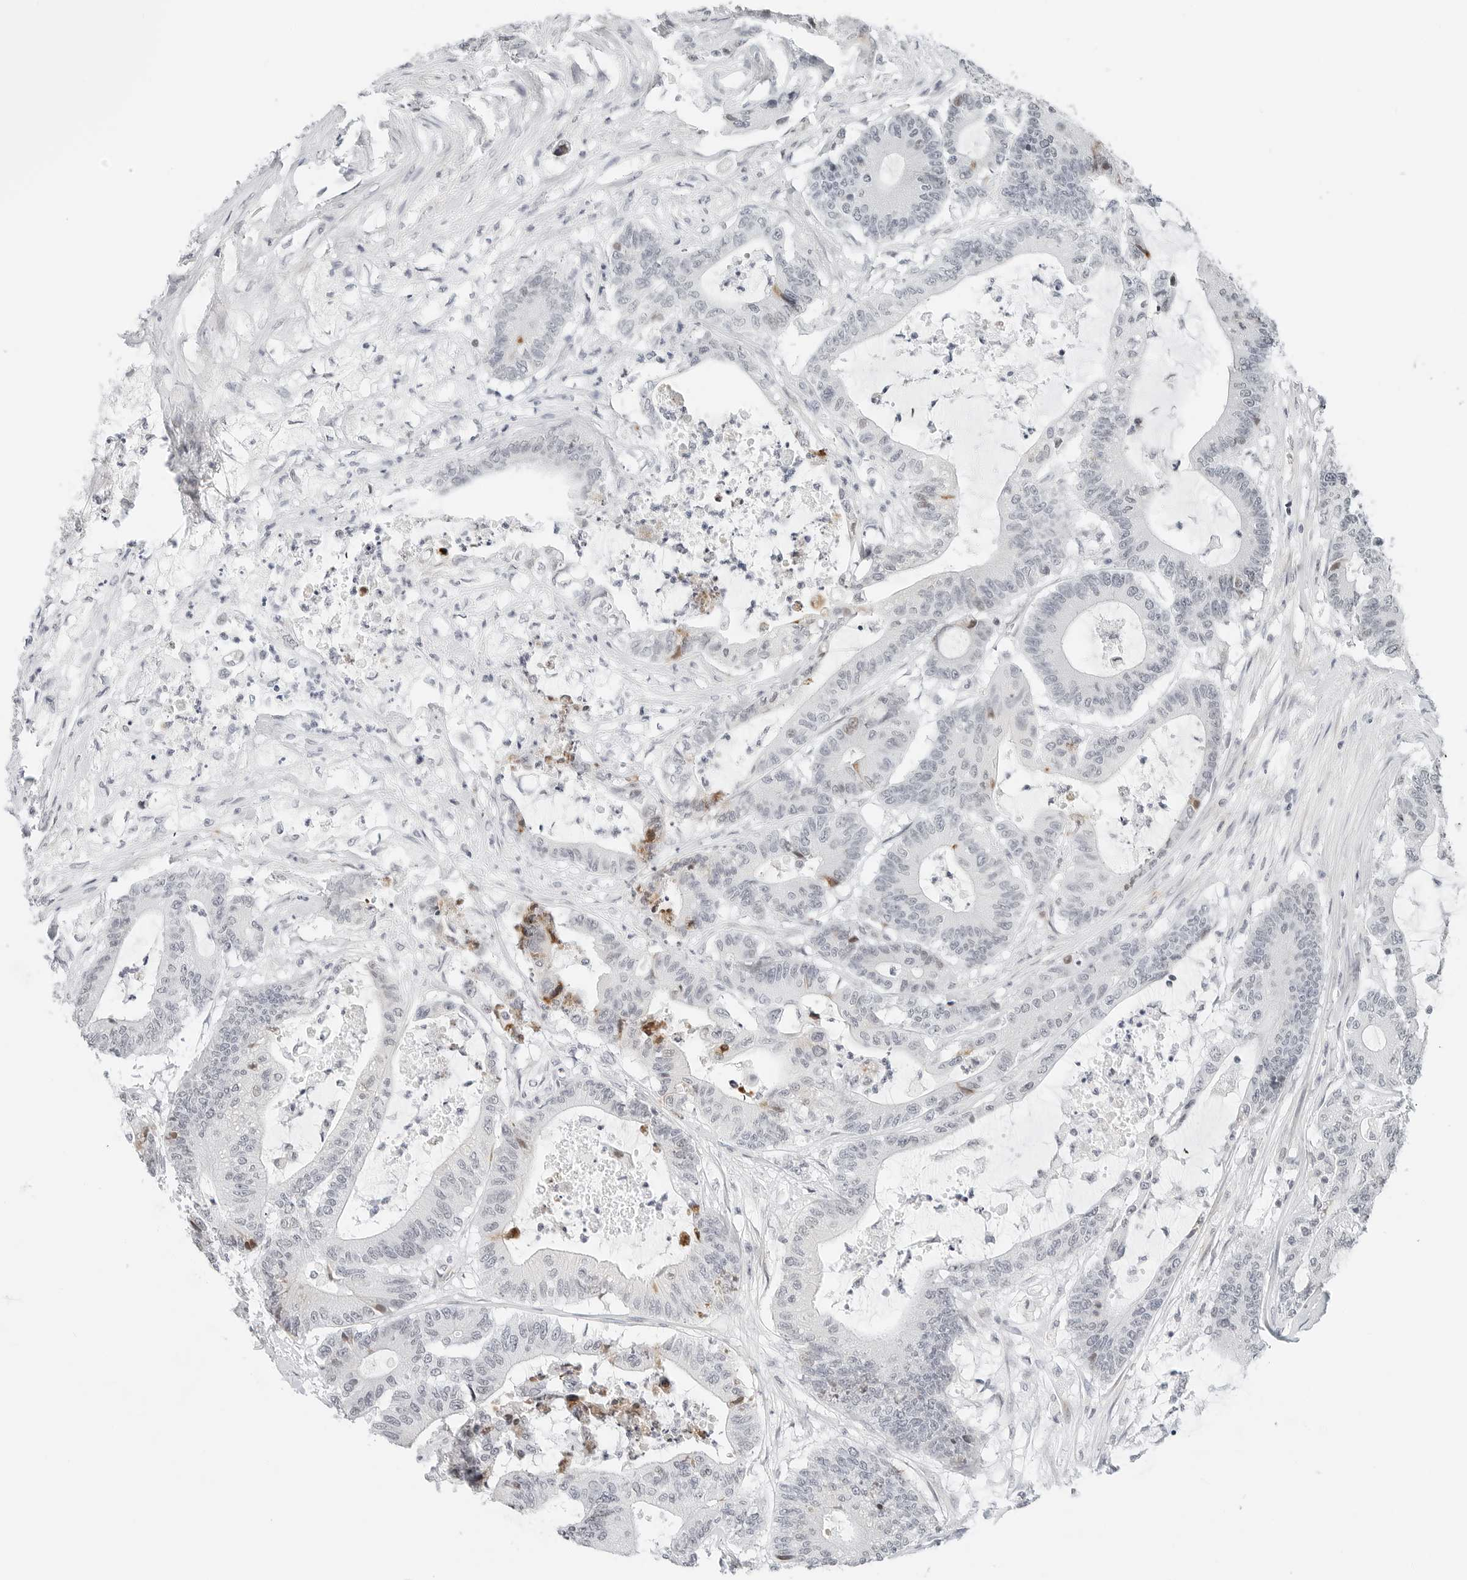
{"staining": {"intensity": "negative", "quantity": "none", "location": "none"}, "tissue": "colorectal cancer", "cell_type": "Tumor cells", "image_type": "cancer", "snomed": [{"axis": "morphology", "description": "Adenocarcinoma, NOS"}, {"axis": "topography", "description": "Colon"}], "caption": "Tumor cells are negative for protein expression in human colorectal adenocarcinoma.", "gene": "PARP10", "patient": {"sex": "female", "age": 84}}